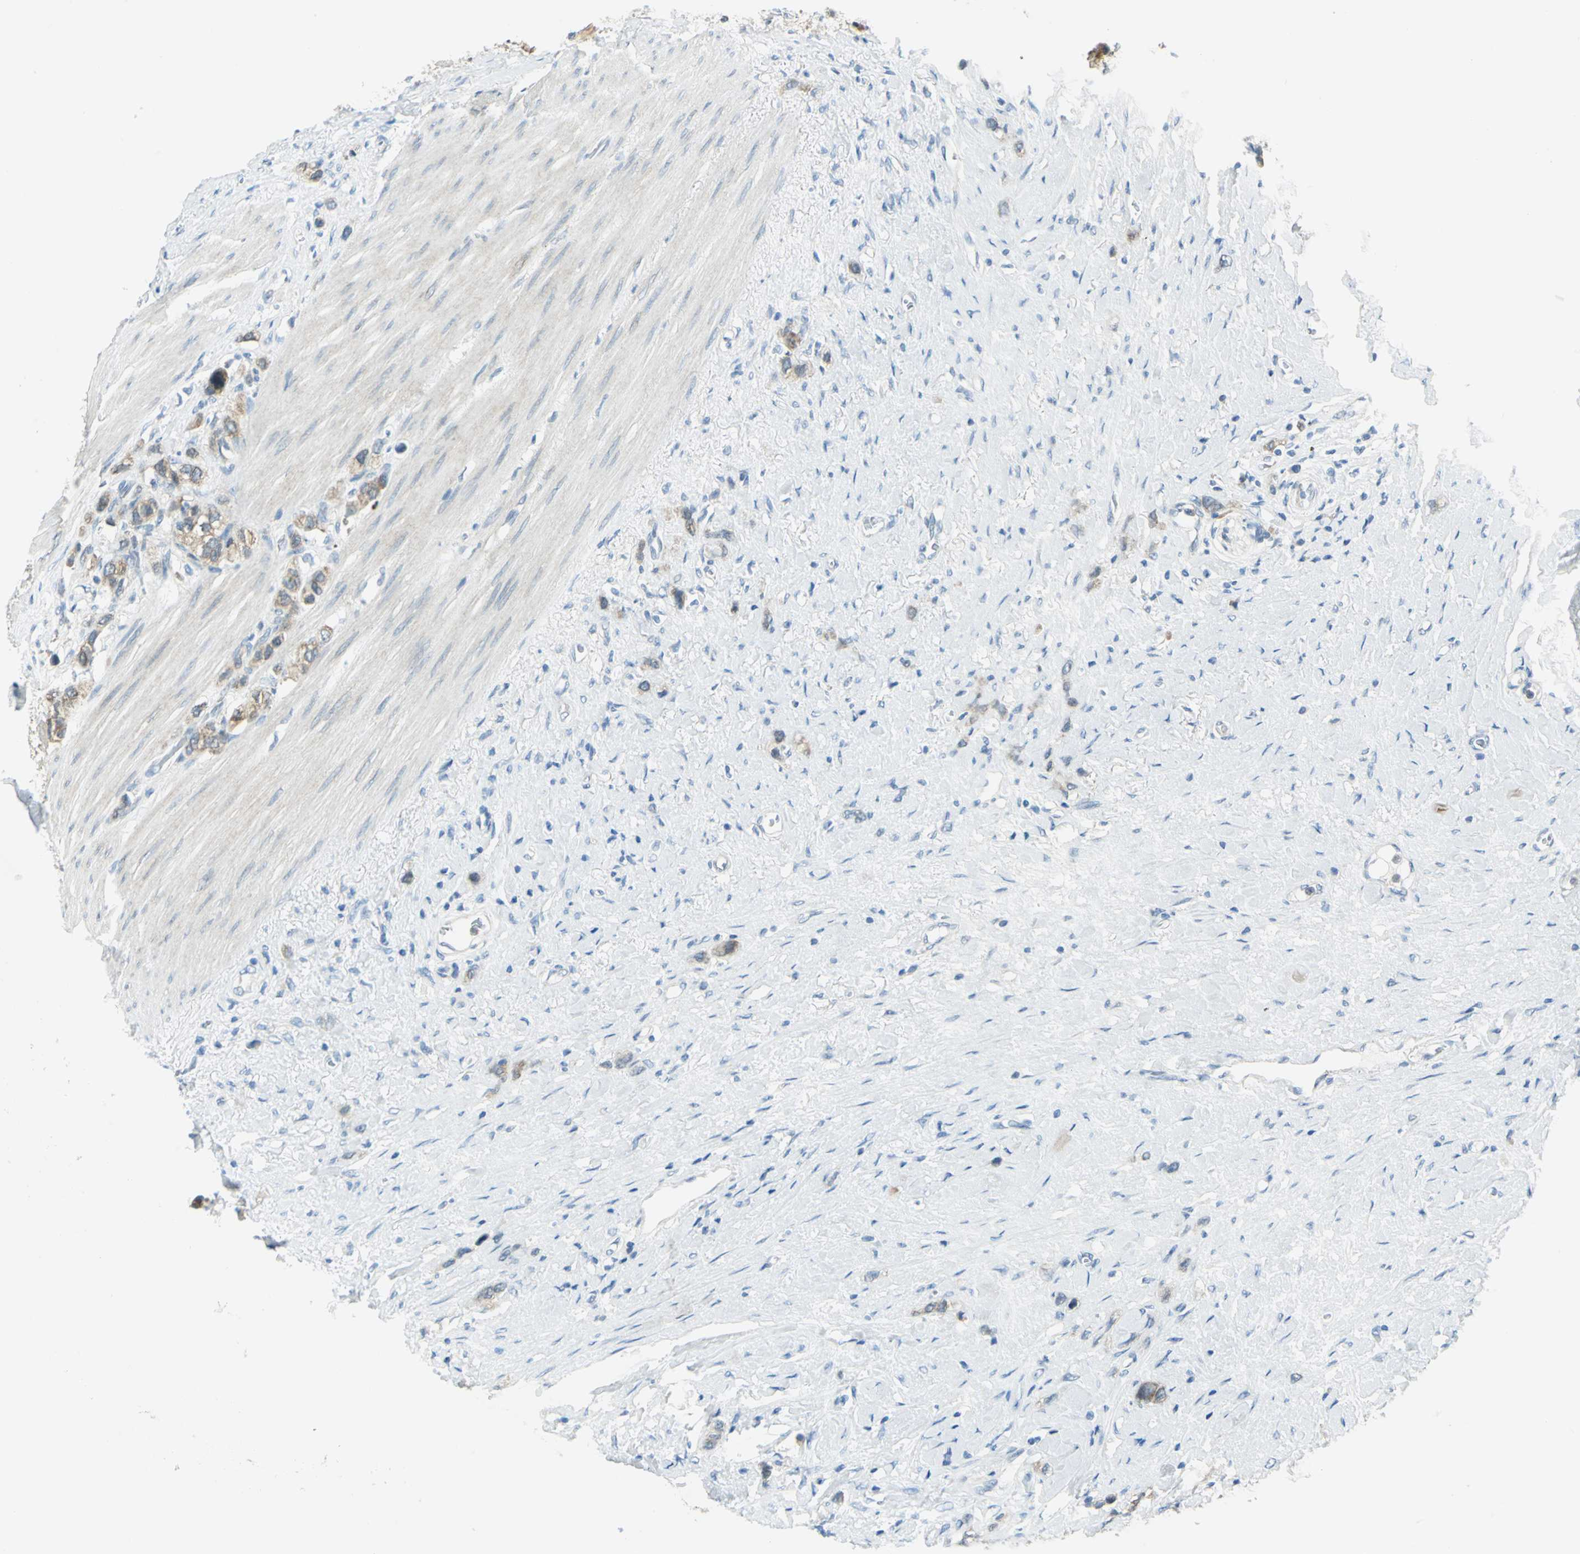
{"staining": {"intensity": "strong", "quantity": ">75%", "location": "cytoplasmic/membranous"}, "tissue": "stomach cancer", "cell_type": "Tumor cells", "image_type": "cancer", "snomed": [{"axis": "morphology", "description": "Normal tissue, NOS"}, {"axis": "morphology", "description": "Adenocarcinoma, NOS"}, {"axis": "morphology", "description": "Adenocarcinoma, High grade"}, {"axis": "topography", "description": "Stomach, upper"}, {"axis": "topography", "description": "Stomach"}], "caption": "Stomach adenocarcinoma (high-grade) stained with IHC displays strong cytoplasmic/membranous expression in approximately >75% of tumor cells. The protein of interest is shown in brown color, while the nuclei are stained blue.", "gene": "ALDOA", "patient": {"sex": "female", "age": 65}}